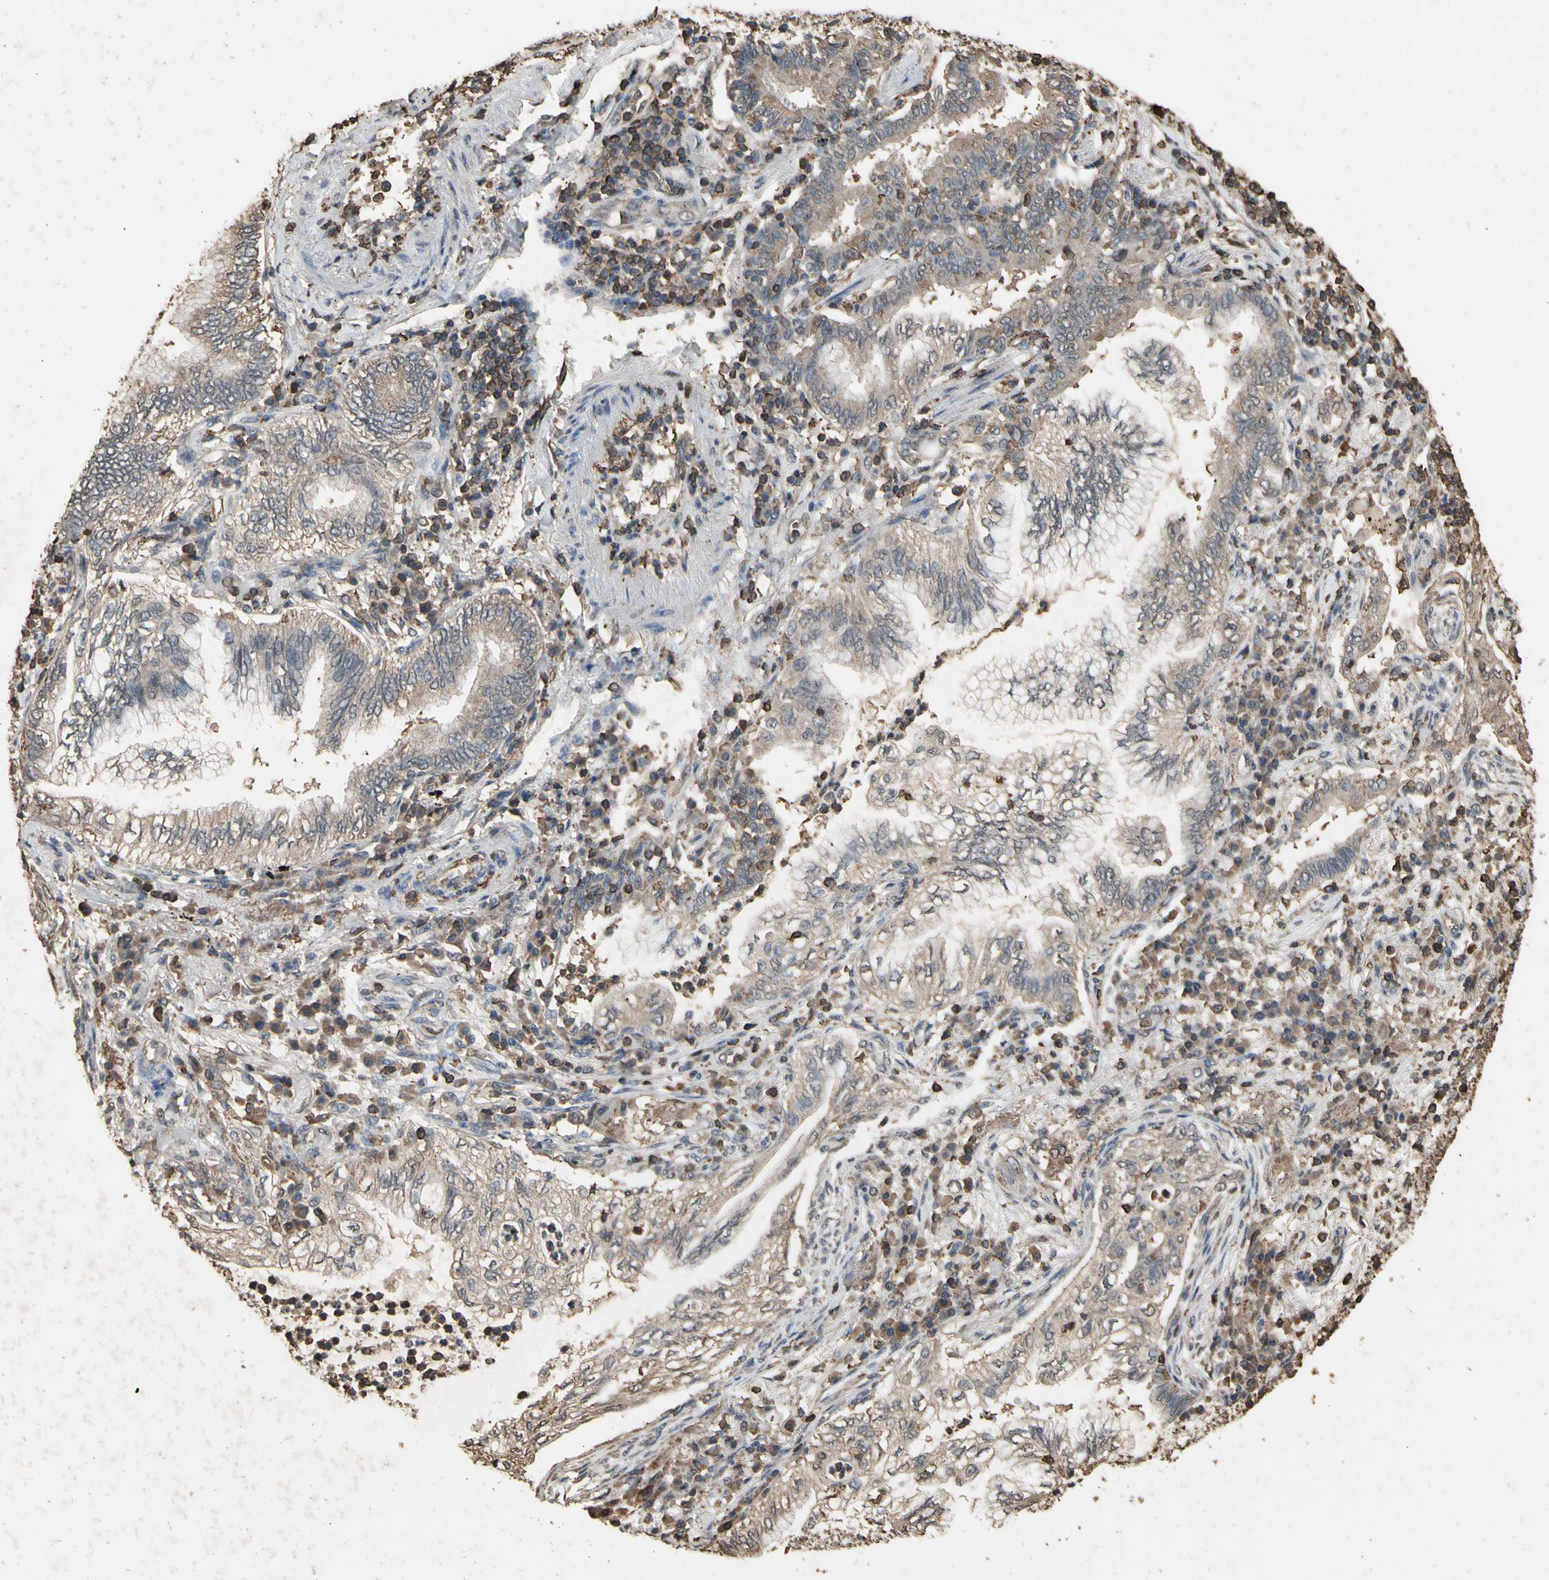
{"staining": {"intensity": "weak", "quantity": "25%-75%", "location": "cytoplasmic/membranous"}, "tissue": "lung cancer", "cell_type": "Tumor cells", "image_type": "cancer", "snomed": [{"axis": "morphology", "description": "Normal tissue, NOS"}, {"axis": "morphology", "description": "Adenocarcinoma, NOS"}, {"axis": "topography", "description": "Bronchus"}, {"axis": "topography", "description": "Lung"}], "caption": "Human lung cancer (adenocarcinoma) stained for a protein (brown) displays weak cytoplasmic/membranous positive positivity in approximately 25%-75% of tumor cells.", "gene": "TNFSF13B", "patient": {"sex": "female", "age": 70}}